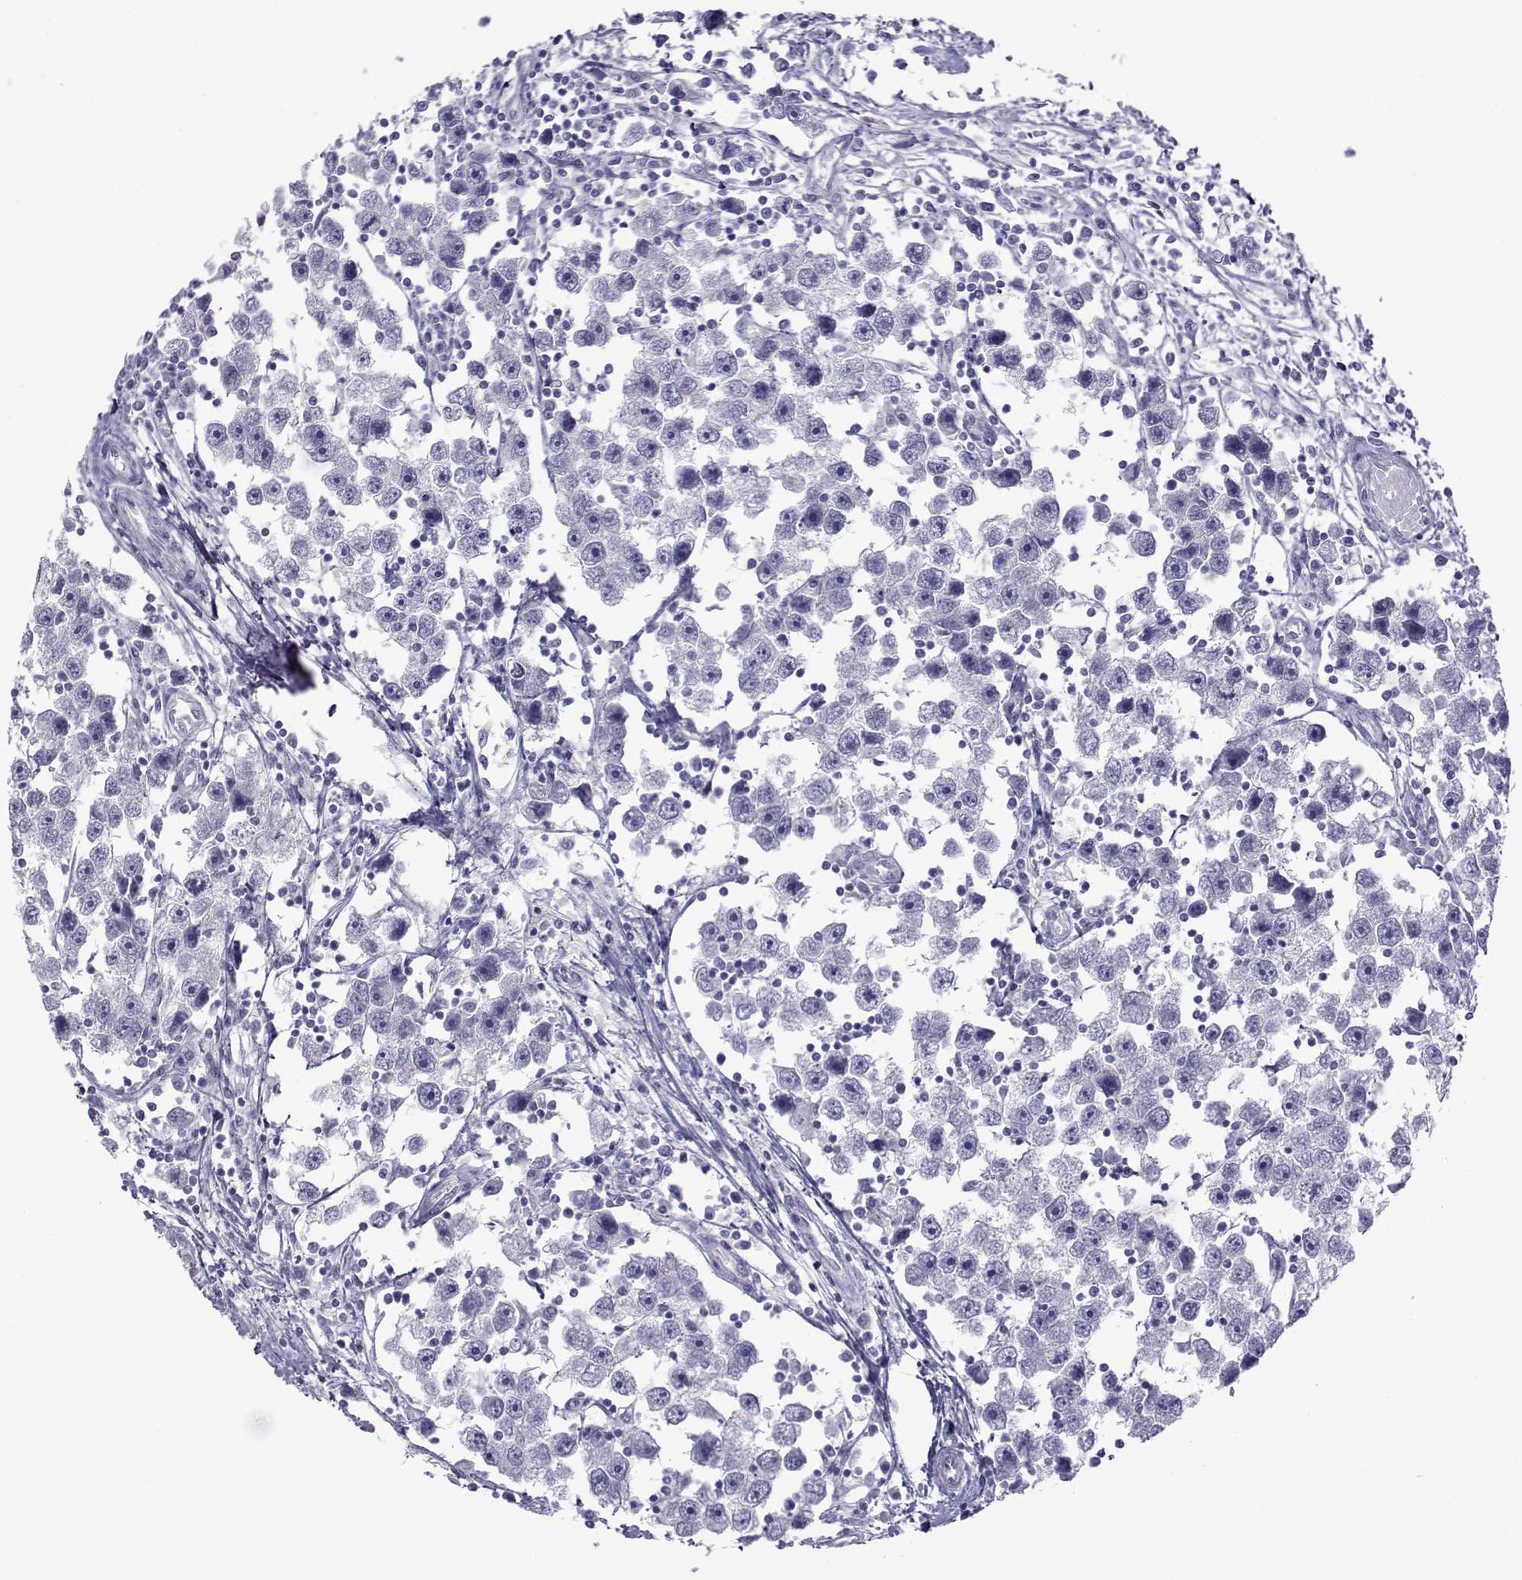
{"staining": {"intensity": "negative", "quantity": "none", "location": "none"}, "tissue": "testis cancer", "cell_type": "Tumor cells", "image_type": "cancer", "snomed": [{"axis": "morphology", "description": "Seminoma, NOS"}, {"axis": "topography", "description": "Testis"}], "caption": "Tumor cells are negative for brown protein staining in testis cancer.", "gene": "COL22A1", "patient": {"sex": "male", "age": 30}}